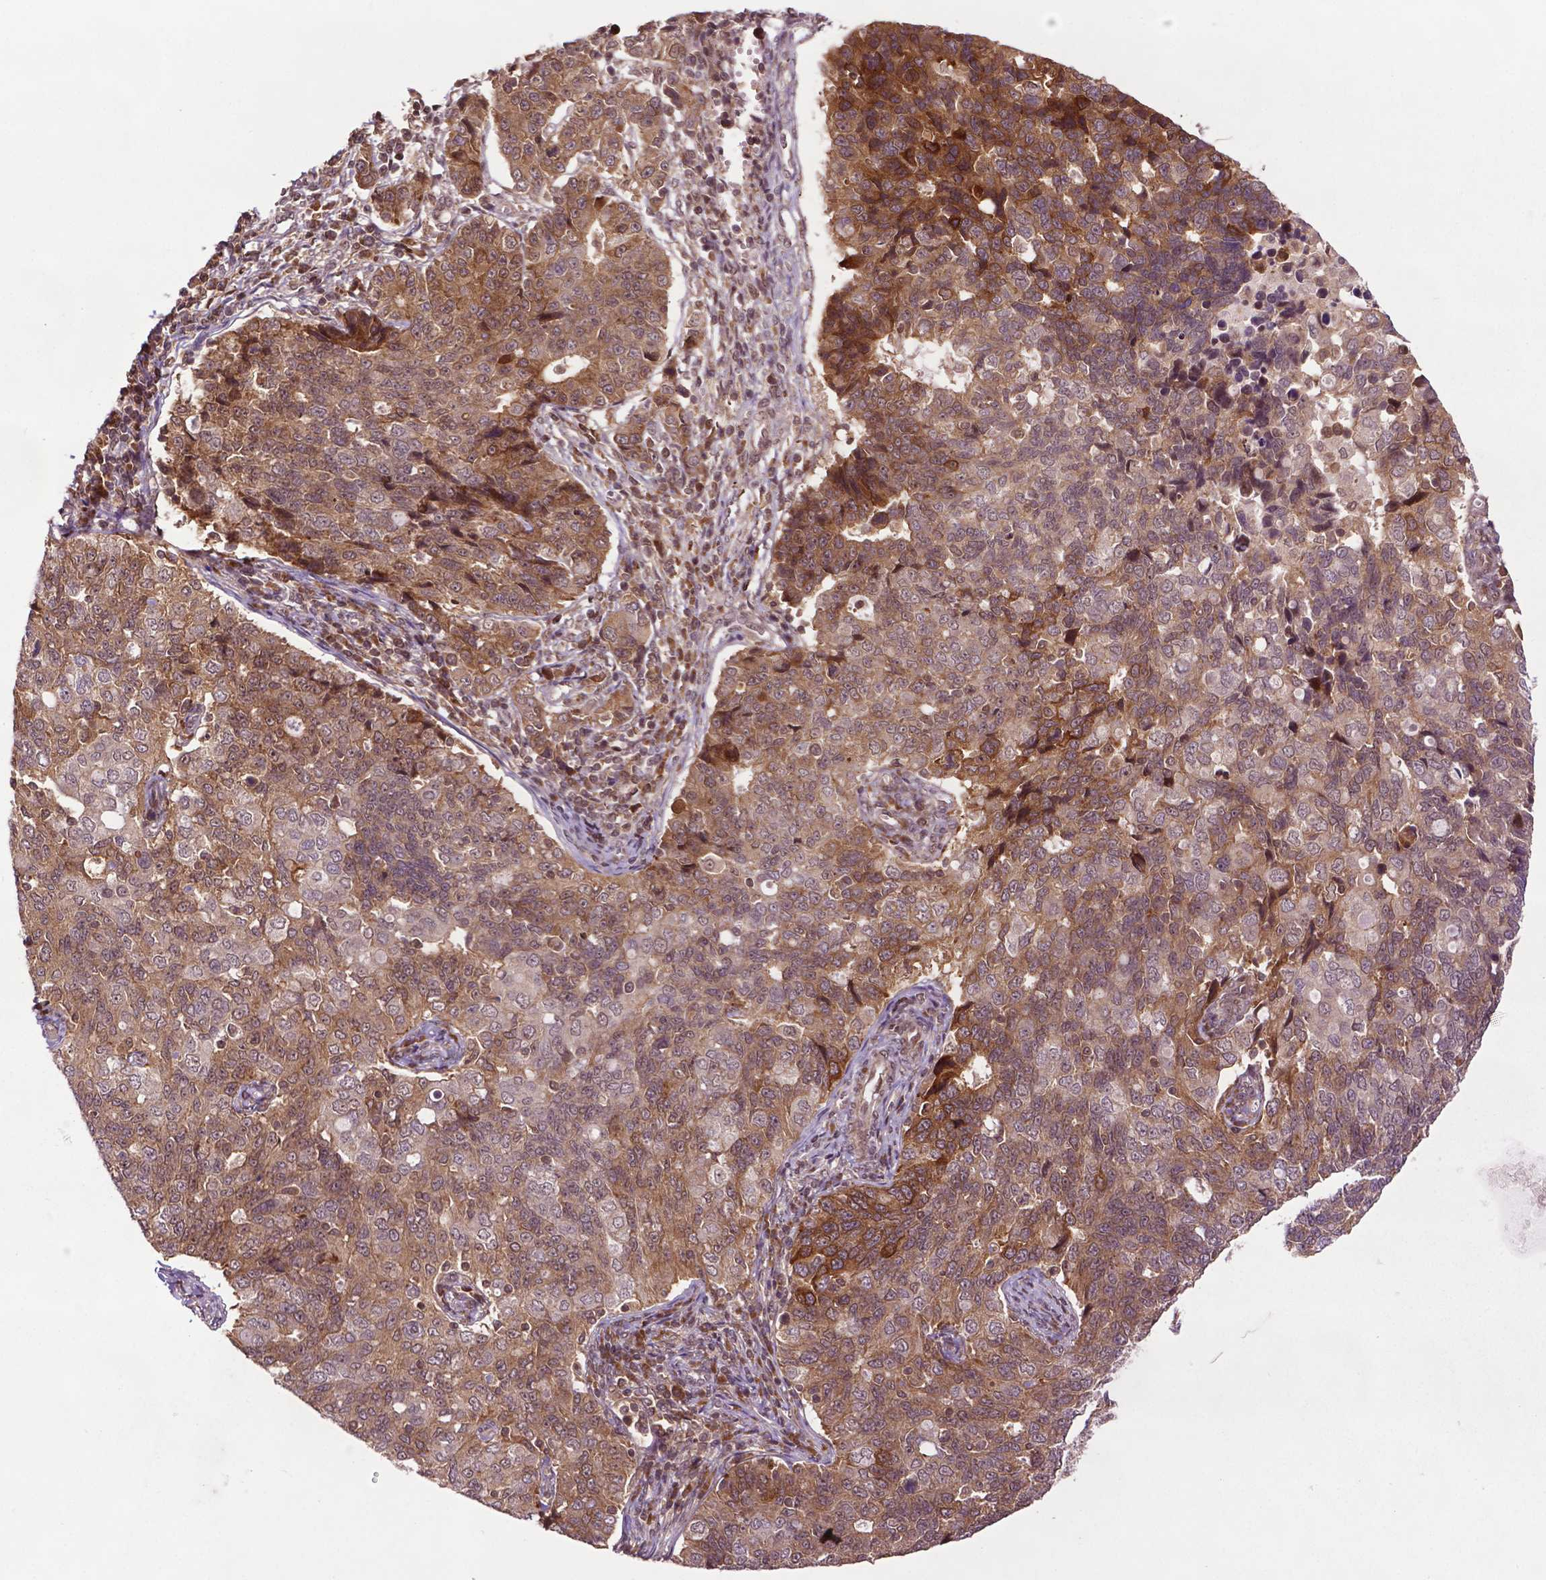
{"staining": {"intensity": "moderate", "quantity": "25%-75%", "location": "cytoplasmic/membranous"}, "tissue": "endometrial cancer", "cell_type": "Tumor cells", "image_type": "cancer", "snomed": [{"axis": "morphology", "description": "Adenocarcinoma, NOS"}, {"axis": "topography", "description": "Endometrium"}], "caption": "Protein expression analysis of human endometrial cancer (adenocarcinoma) reveals moderate cytoplasmic/membranous positivity in about 25%-75% of tumor cells.", "gene": "TMX2", "patient": {"sex": "female", "age": 43}}